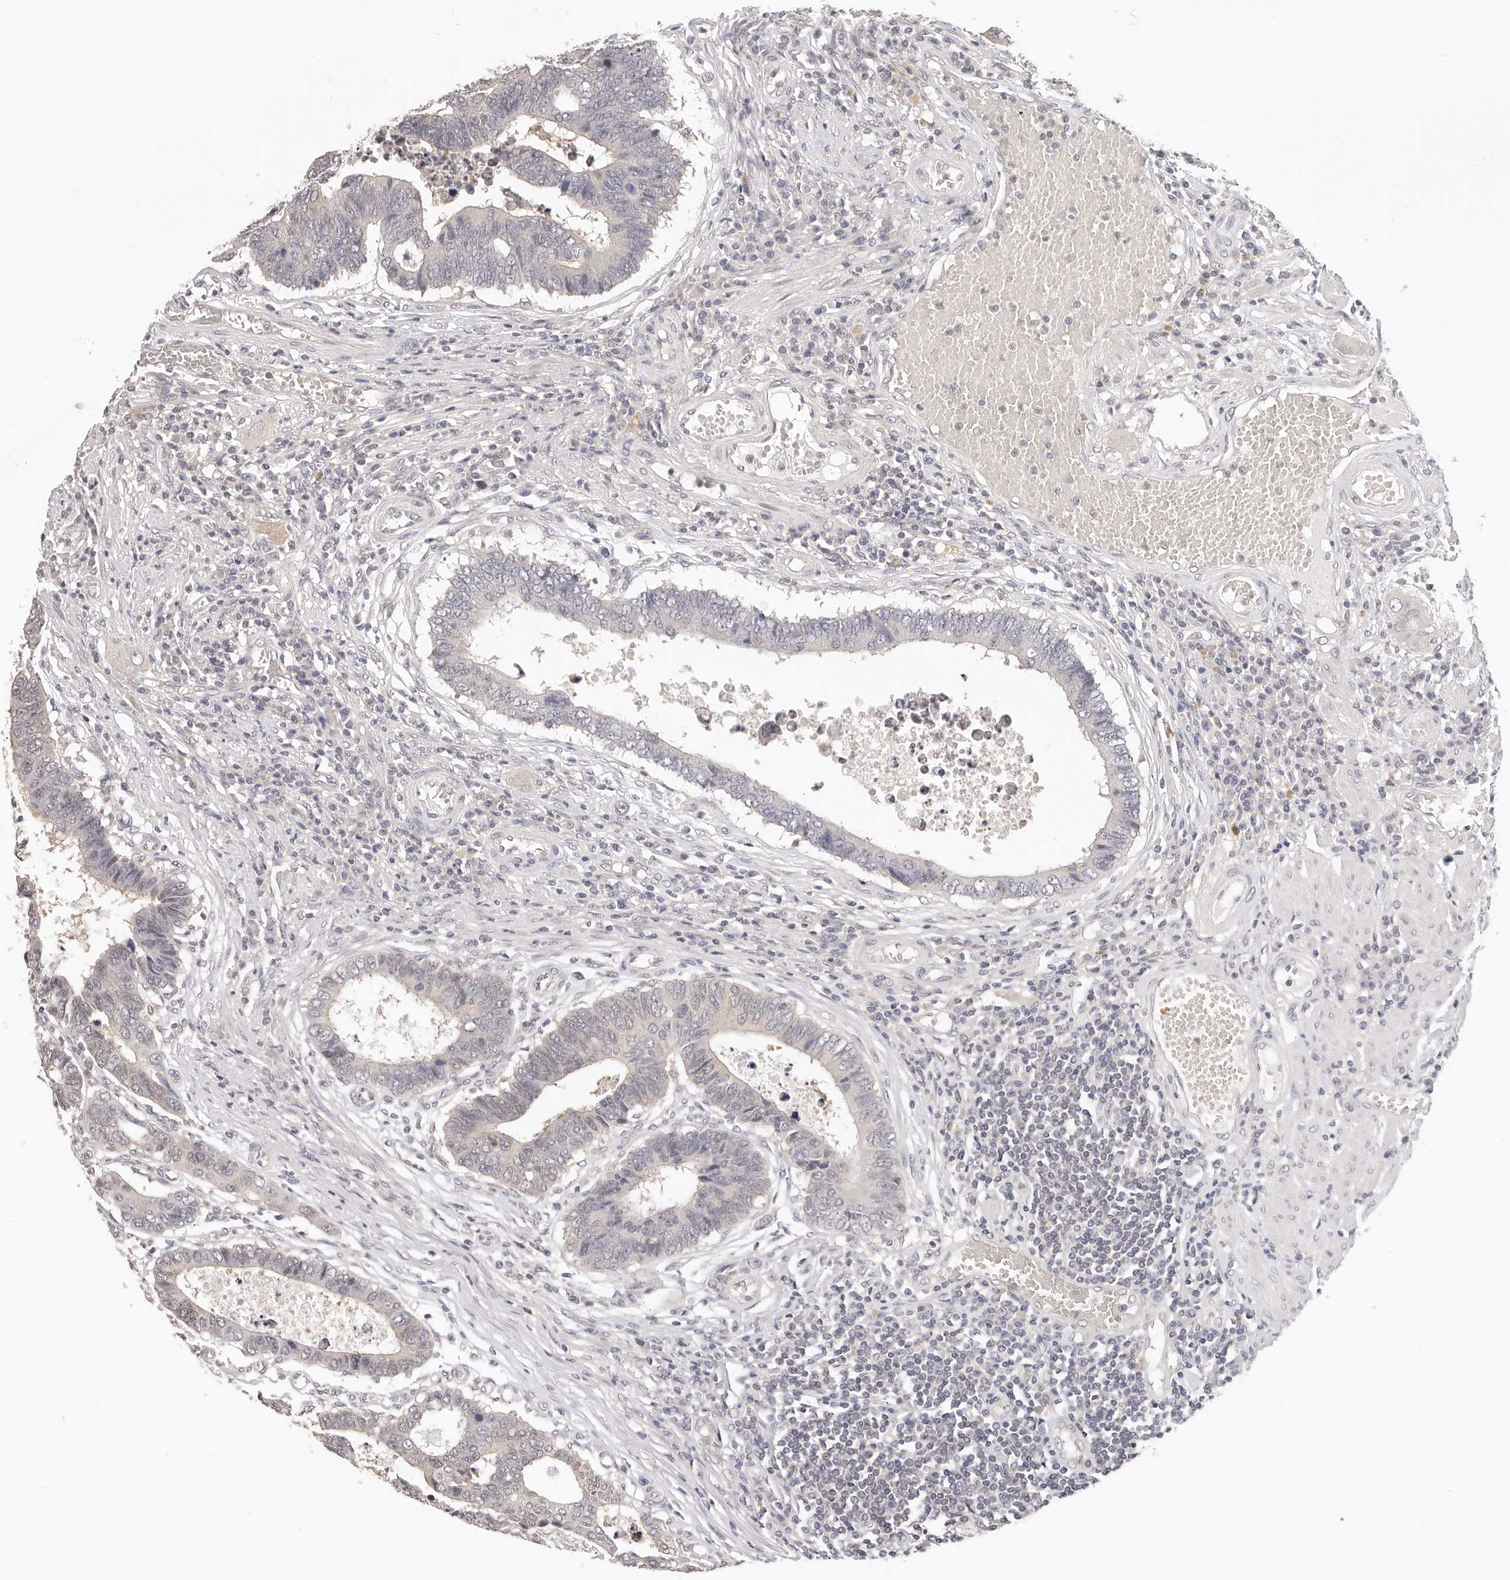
{"staining": {"intensity": "moderate", "quantity": "<25%", "location": "nuclear"}, "tissue": "colorectal cancer", "cell_type": "Tumor cells", "image_type": "cancer", "snomed": [{"axis": "morphology", "description": "Adenocarcinoma, NOS"}, {"axis": "topography", "description": "Rectum"}], "caption": "Immunohistochemistry (IHC) staining of colorectal adenocarcinoma, which exhibits low levels of moderate nuclear positivity in approximately <25% of tumor cells indicating moderate nuclear protein expression. The staining was performed using DAB (3,3'-diaminobenzidine) (brown) for protein detection and nuclei were counterstained in hematoxylin (blue).", "gene": "GGPS1", "patient": {"sex": "male", "age": 84}}